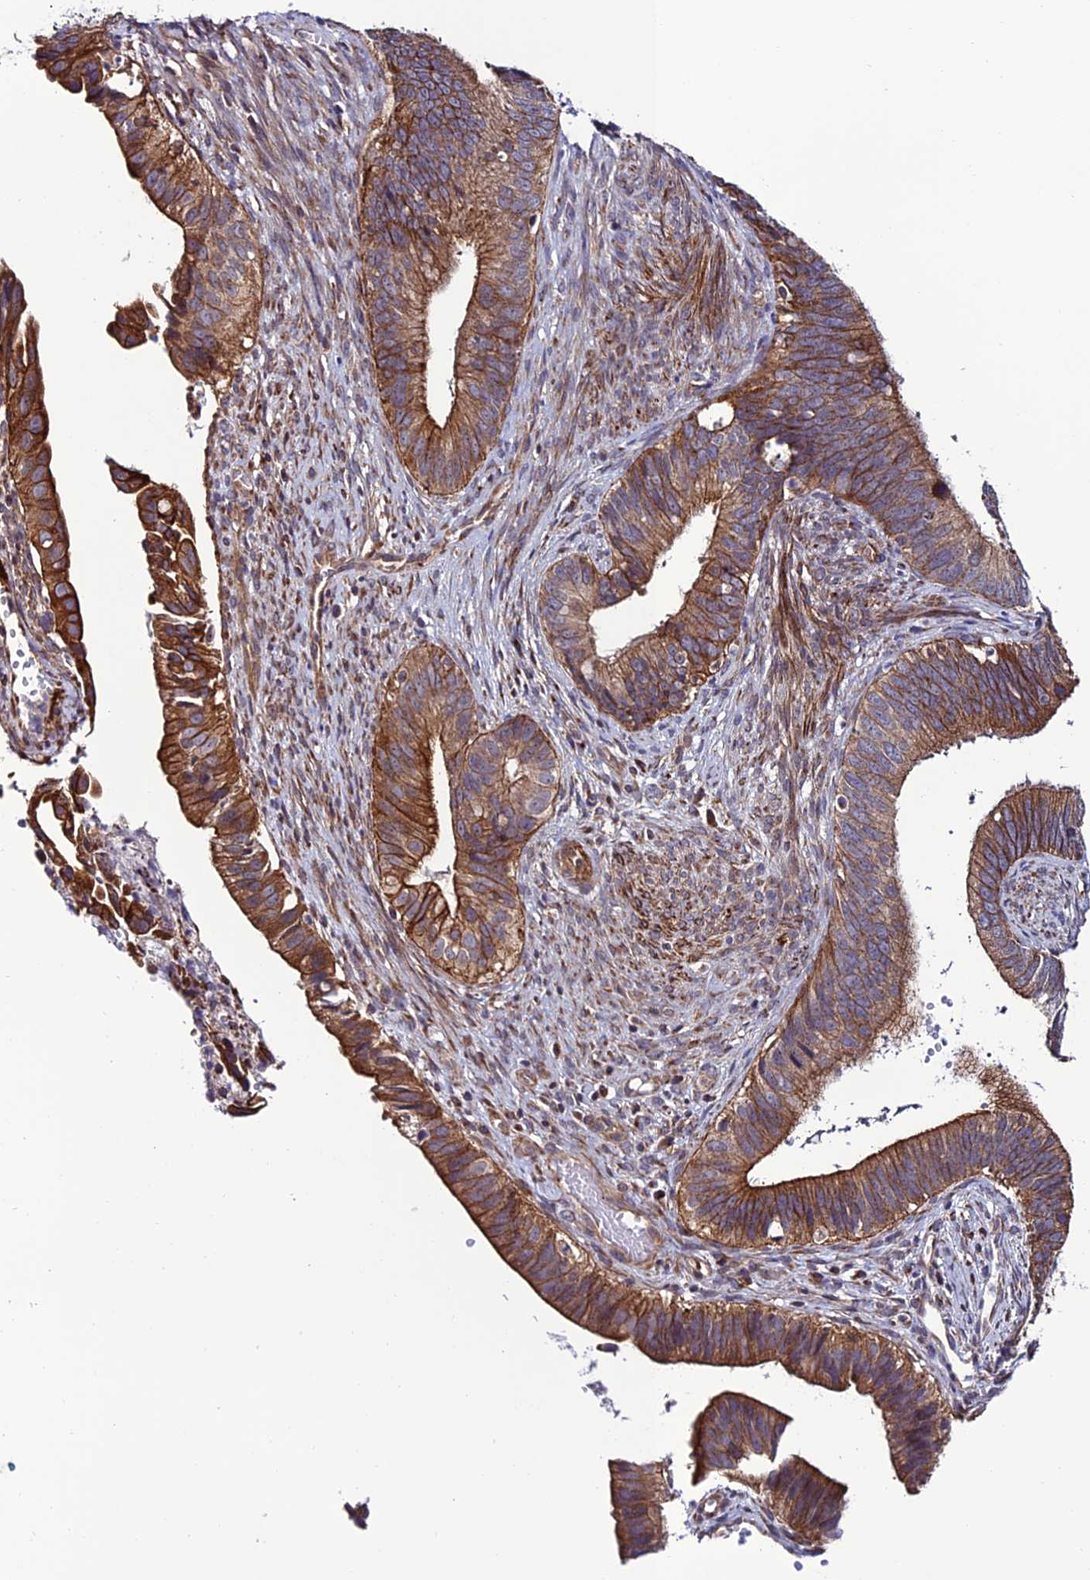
{"staining": {"intensity": "moderate", "quantity": ">75%", "location": "cytoplasmic/membranous"}, "tissue": "cervical cancer", "cell_type": "Tumor cells", "image_type": "cancer", "snomed": [{"axis": "morphology", "description": "Adenocarcinoma, NOS"}, {"axis": "topography", "description": "Cervix"}], "caption": "About >75% of tumor cells in cervical cancer display moderate cytoplasmic/membranous protein expression as visualized by brown immunohistochemical staining.", "gene": "TNIP3", "patient": {"sex": "female", "age": 42}}